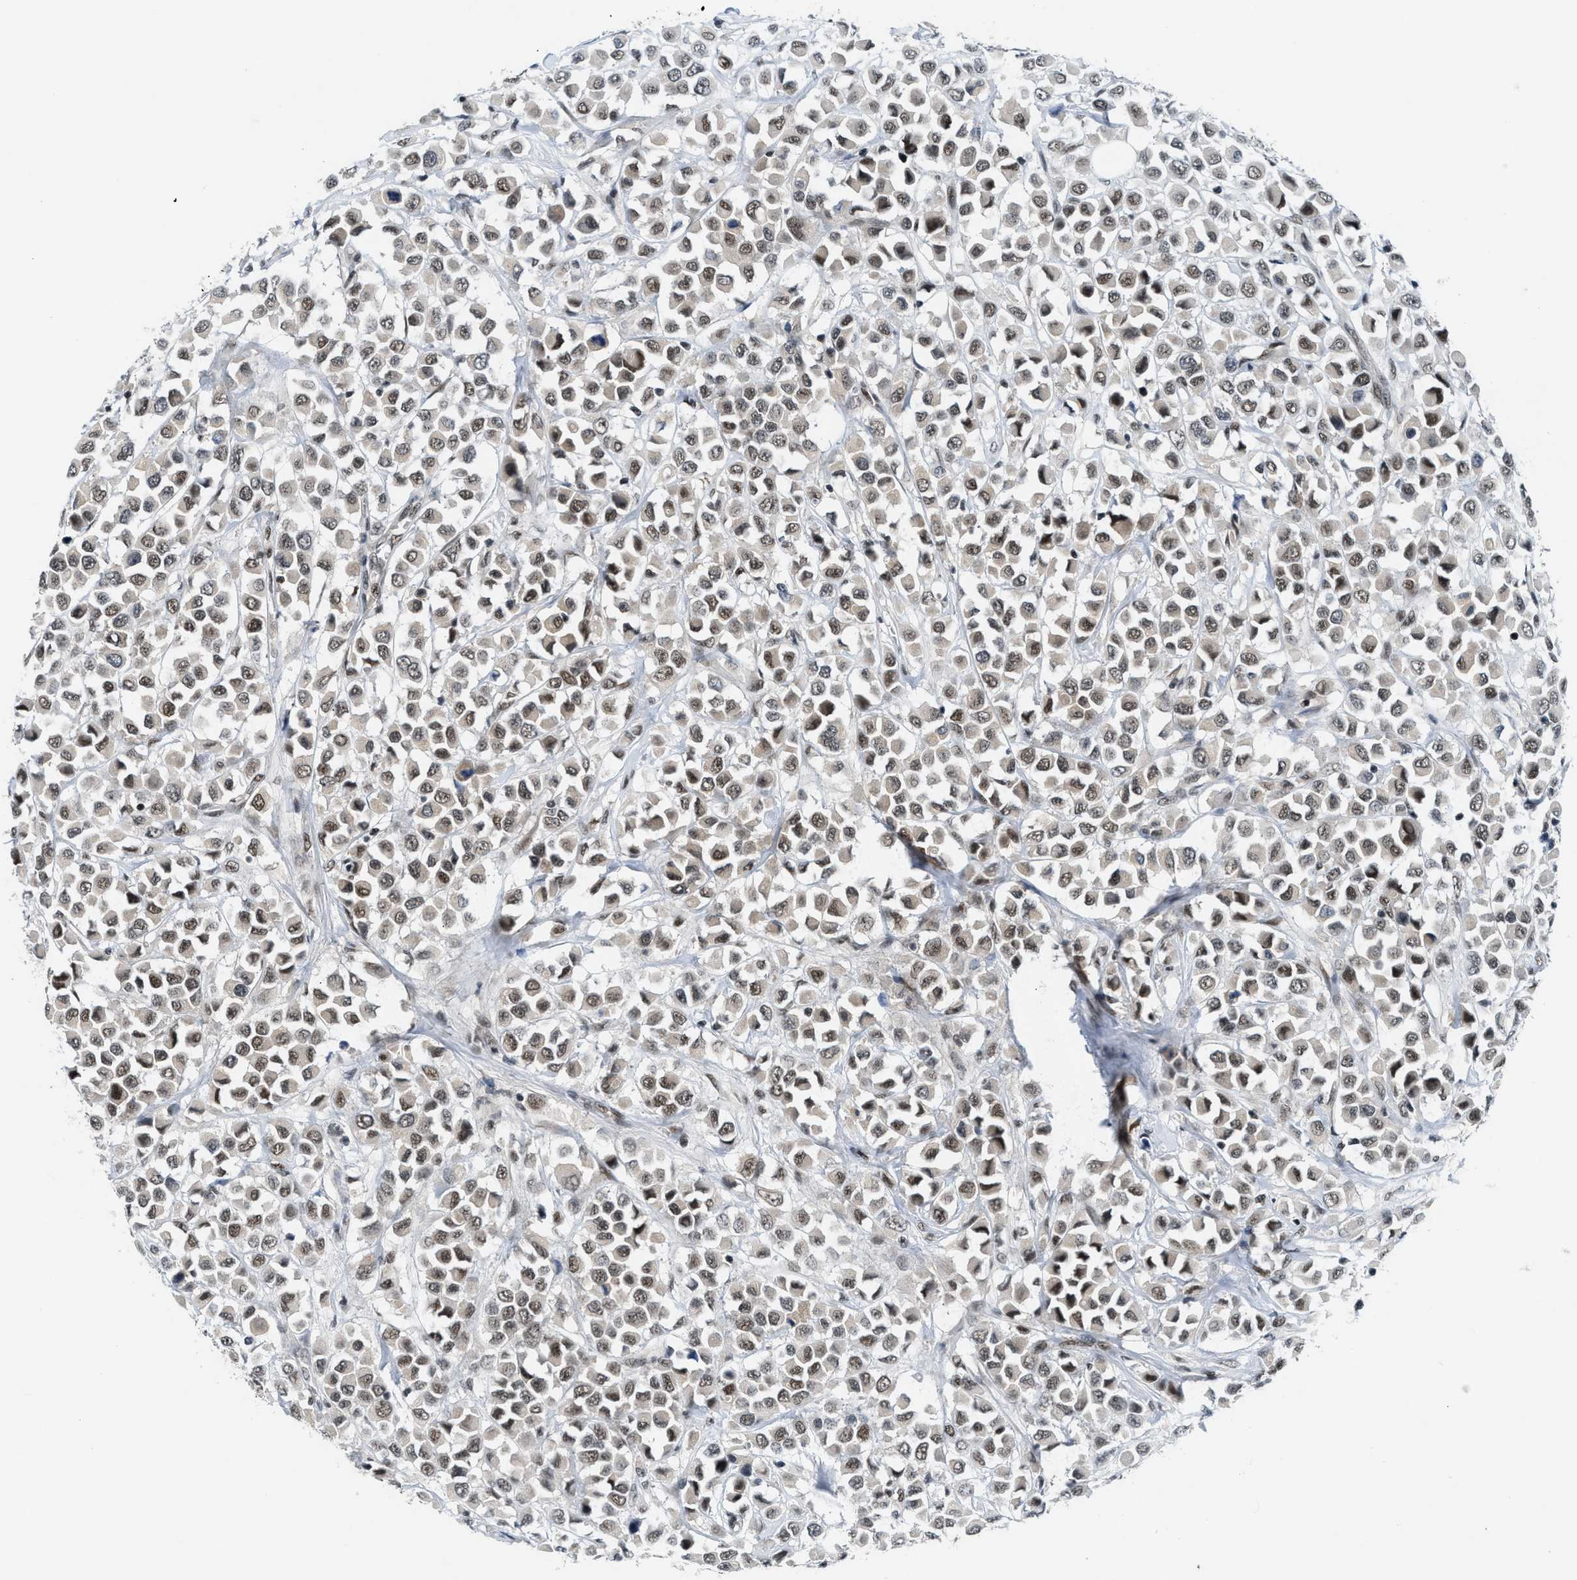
{"staining": {"intensity": "moderate", "quantity": ">75%", "location": "nuclear"}, "tissue": "breast cancer", "cell_type": "Tumor cells", "image_type": "cancer", "snomed": [{"axis": "morphology", "description": "Duct carcinoma"}, {"axis": "topography", "description": "Breast"}], "caption": "Infiltrating ductal carcinoma (breast) stained for a protein (brown) shows moderate nuclear positive positivity in about >75% of tumor cells.", "gene": "NCOA1", "patient": {"sex": "female", "age": 61}}